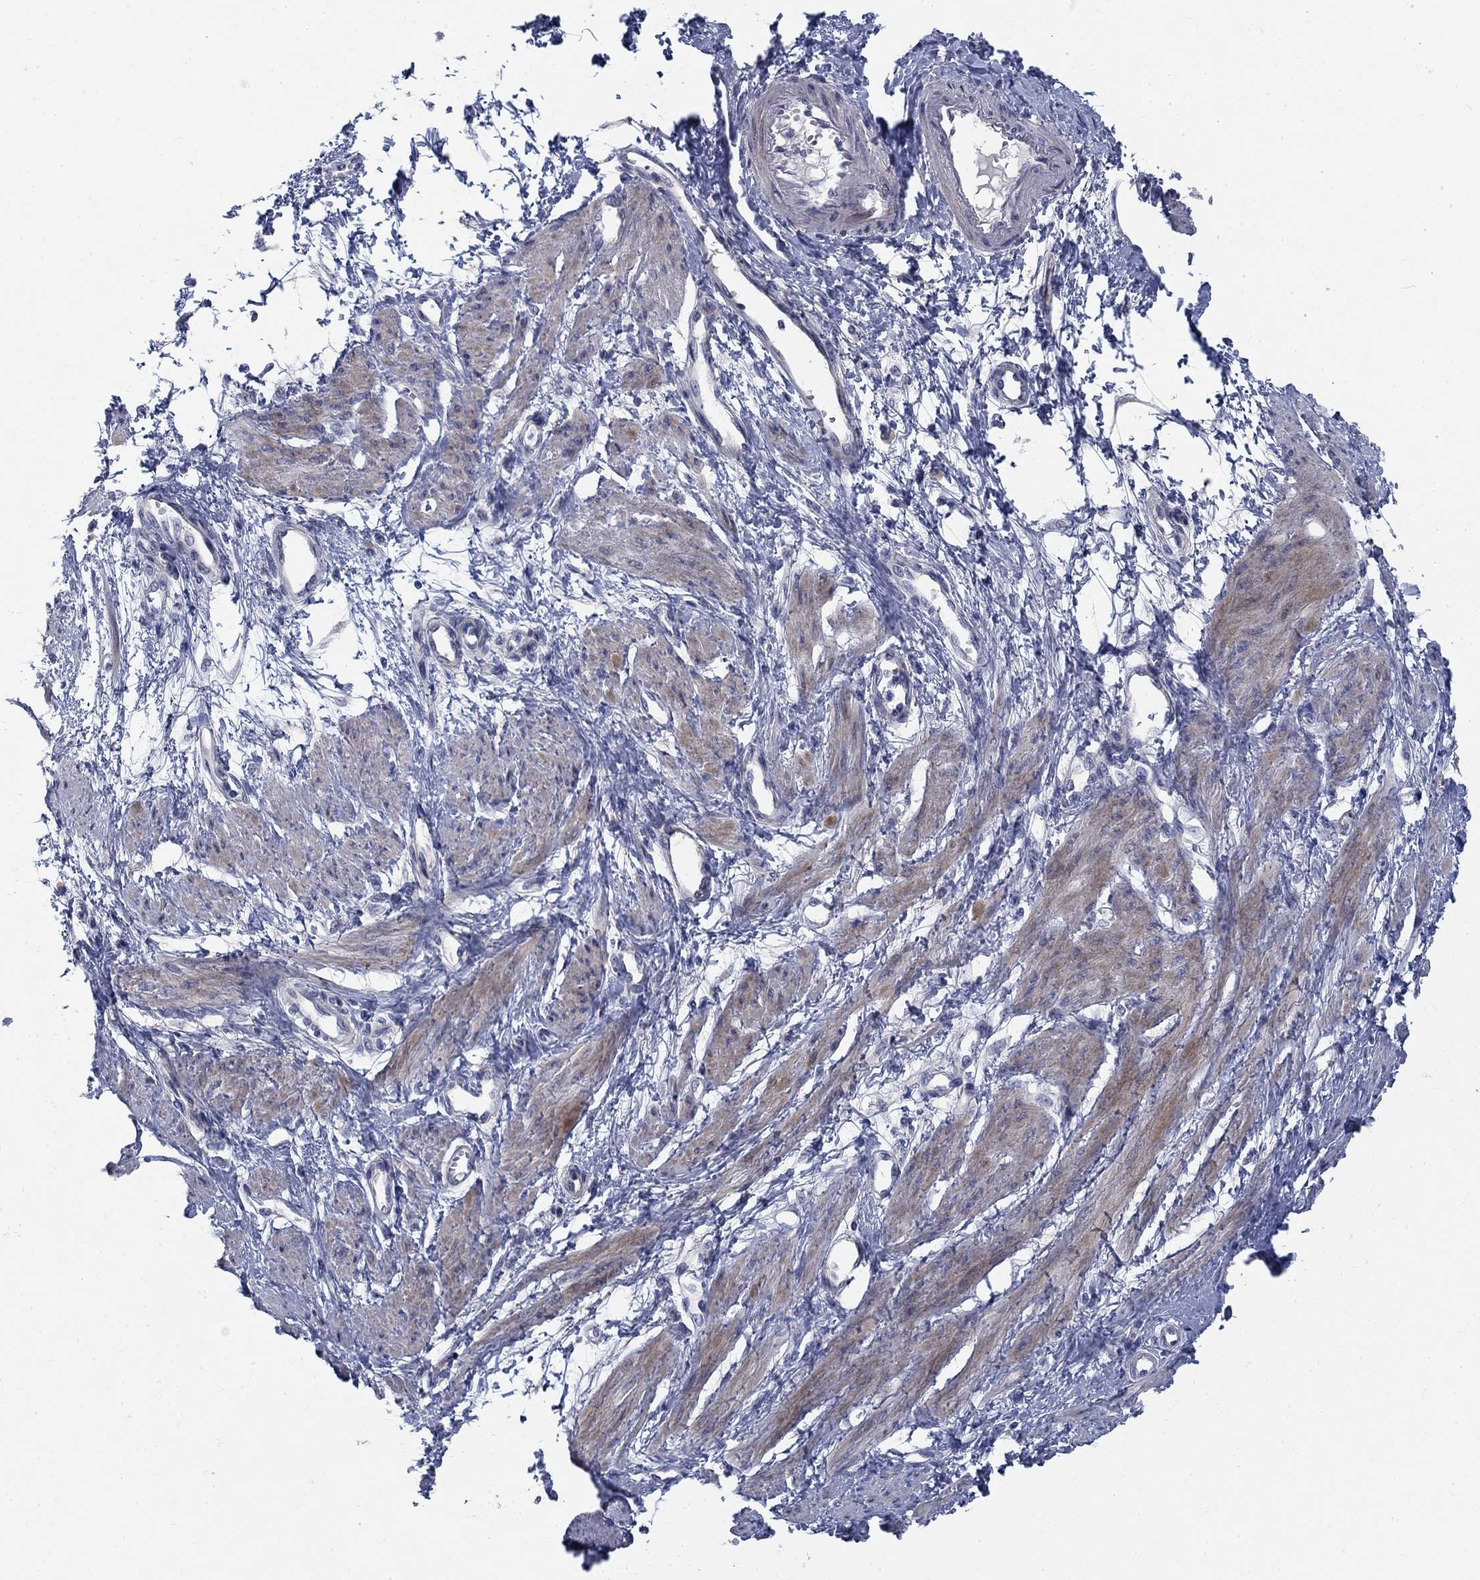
{"staining": {"intensity": "weak", "quantity": "25%-75%", "location": "cytoplasmic/membranous"}, "tissue": "smooth muscle", "cell_type": "Smooth muscle cells", "image_type": "normal", "snomed": [{"axis": "morphology", "description": "Normal tissue, NOS"}, {"axis": "topography", "description": "Smooth muscle"}, {"axis": "topography", "description": "Uterus"}], "caption": "The immunohistochemical stain highlights weak cytoplasmic/membranous staining in smooth muscle cells of normal smooth muscle.", "gene": "DNER", "patient": {"sex": "female", "age": 39}}